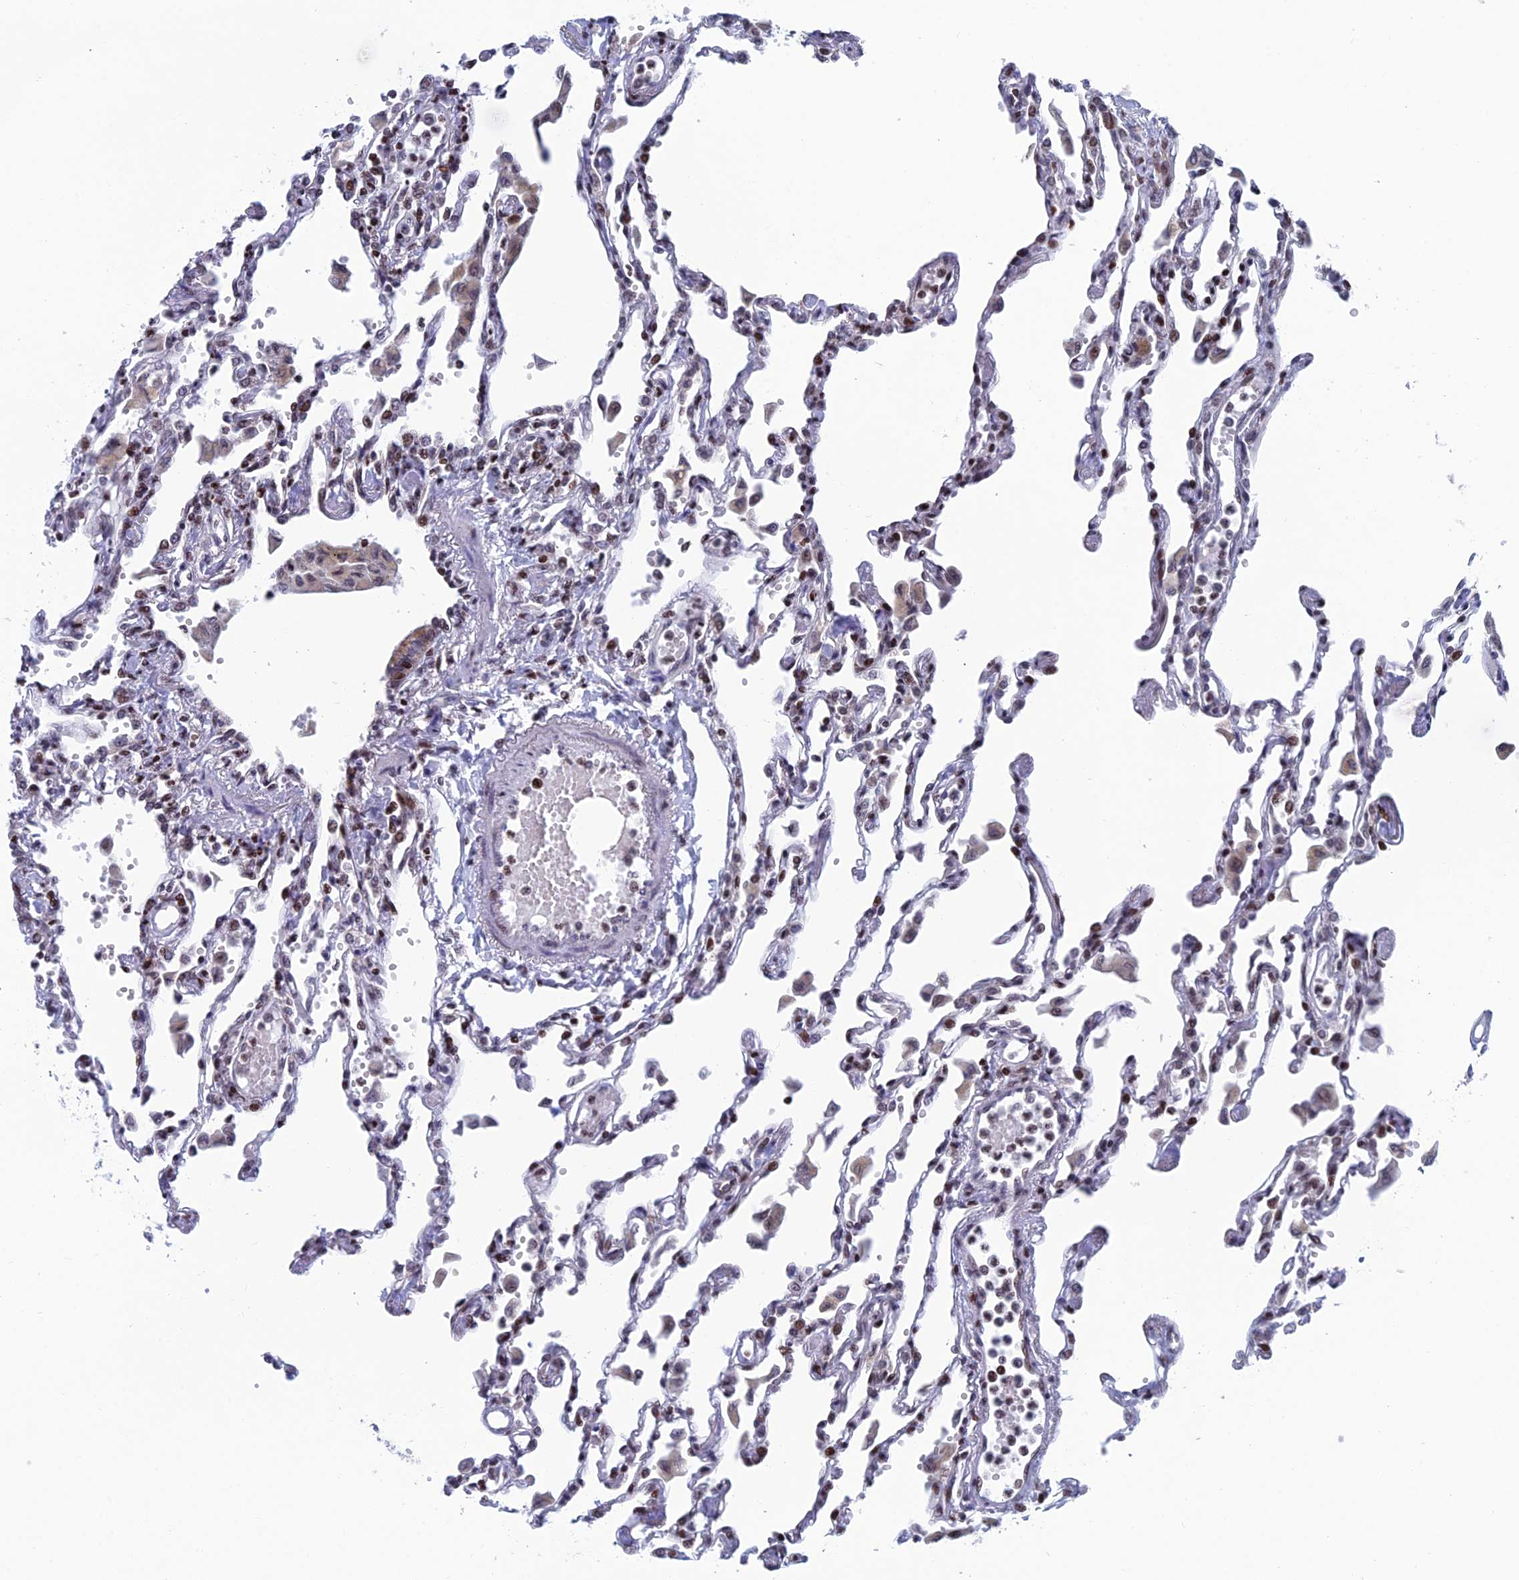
{"staining": {"intensity": "moderate", "quantity": "25%-75%", "location": "nuclear"}, "tissue": "lung", "cell_type": "Alveolar cells", "image_type": "normal", "snomed": [{"axis": "morphology", "description": "Normal tissue, NOS"}, {"axis": "topography", "description": "Bronchus"}, {"axis": "topography", "description": "Lung"}], "caption": "Lung stained for a protein (brown) reveals moderate nuclear positive positivity in about 25%-75% of alveolar cells.", "gene": "AFF3", "patient": {"sex": "female", "age": 49}}